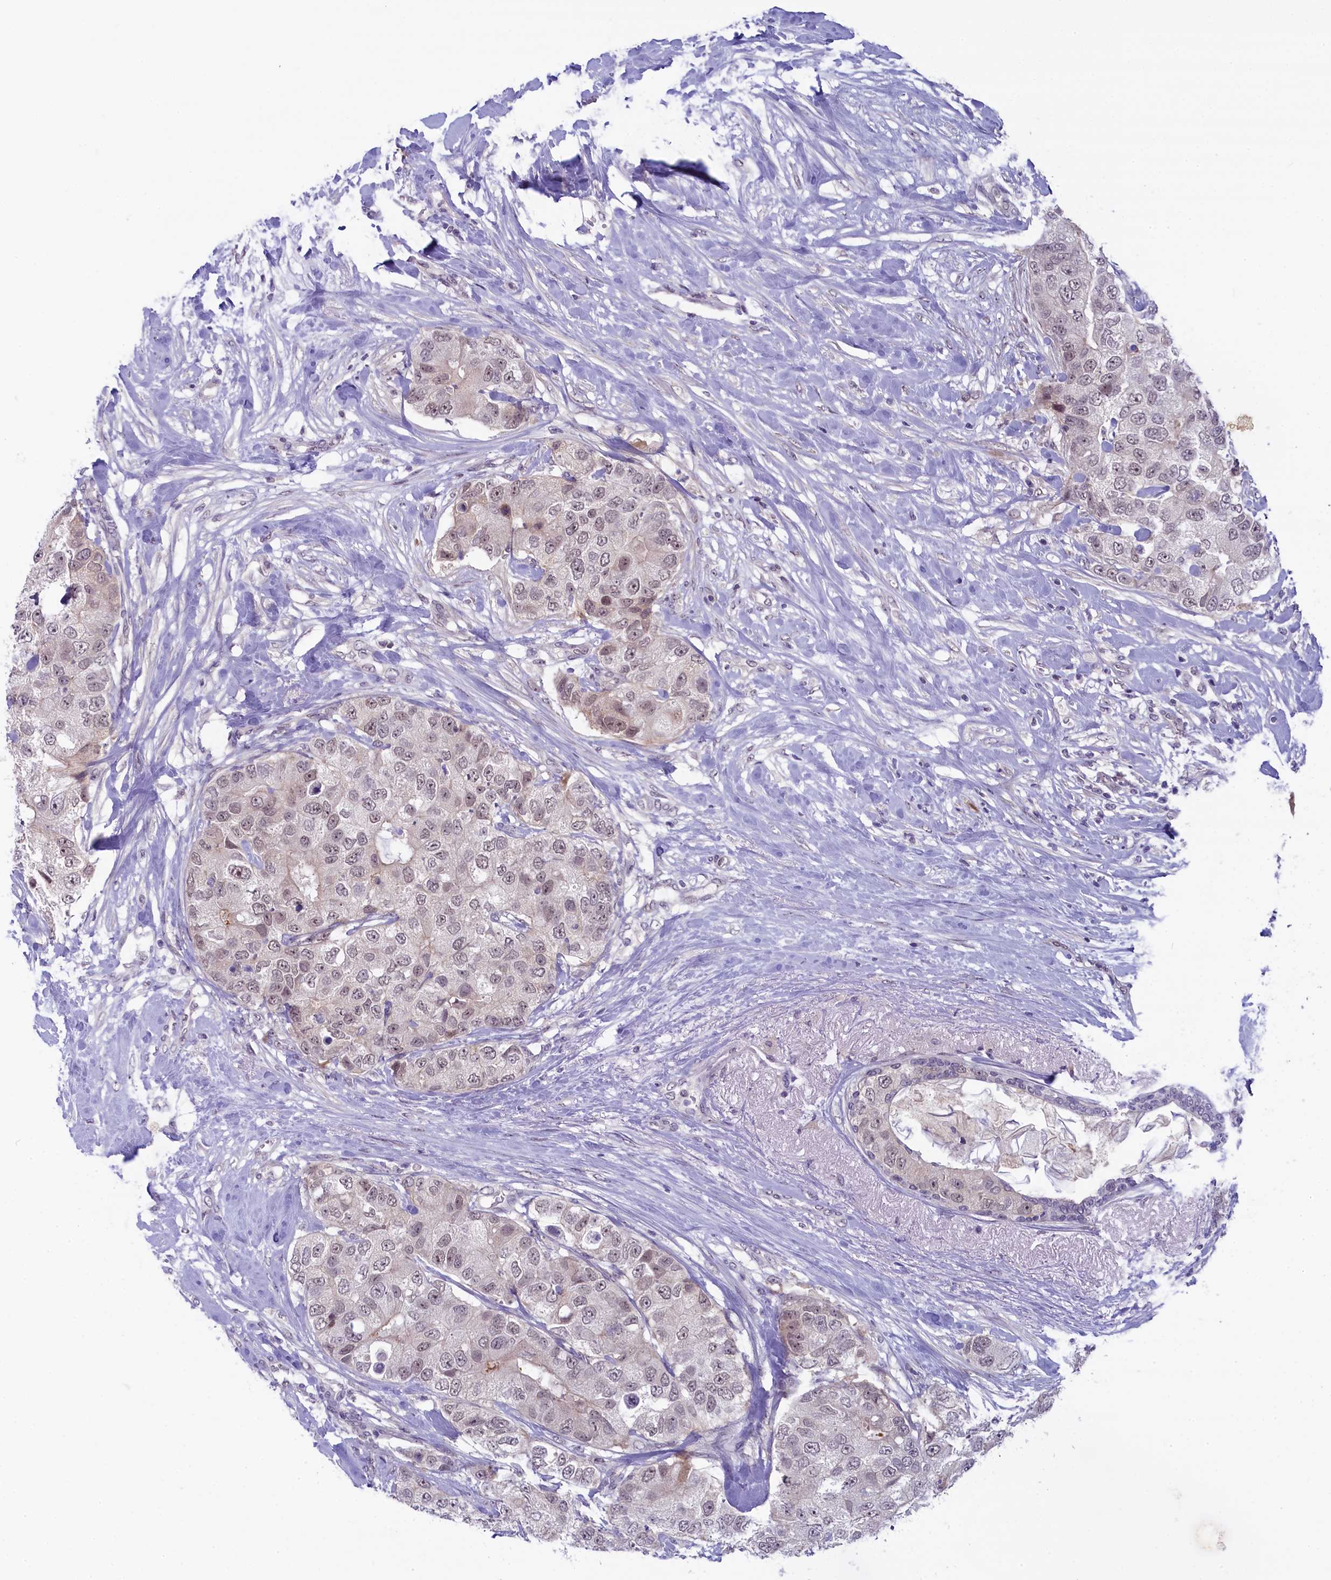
{"staining": {"intensity": "weak", "quantity": "25%-75%", "location": "nuclear"}, "tissue": "breast cancer", "cell_type": "Tumor cells", "image_type": "cancer", "snomed": [{"axis": "morphology", "description": "Duct carcinoma"}, {"axis": "topography", "description": "Breast"}], "caption": "A brown stain highlights weak nuclear expression of a protein in human breast cancer tumor cells. (Stains: DAB in brown, nuclei in blue, Microscopy: brightfield microscopy at high magnification).", "gene": "CRAMP1", "patient": {"sex": "female", "age": 62}}